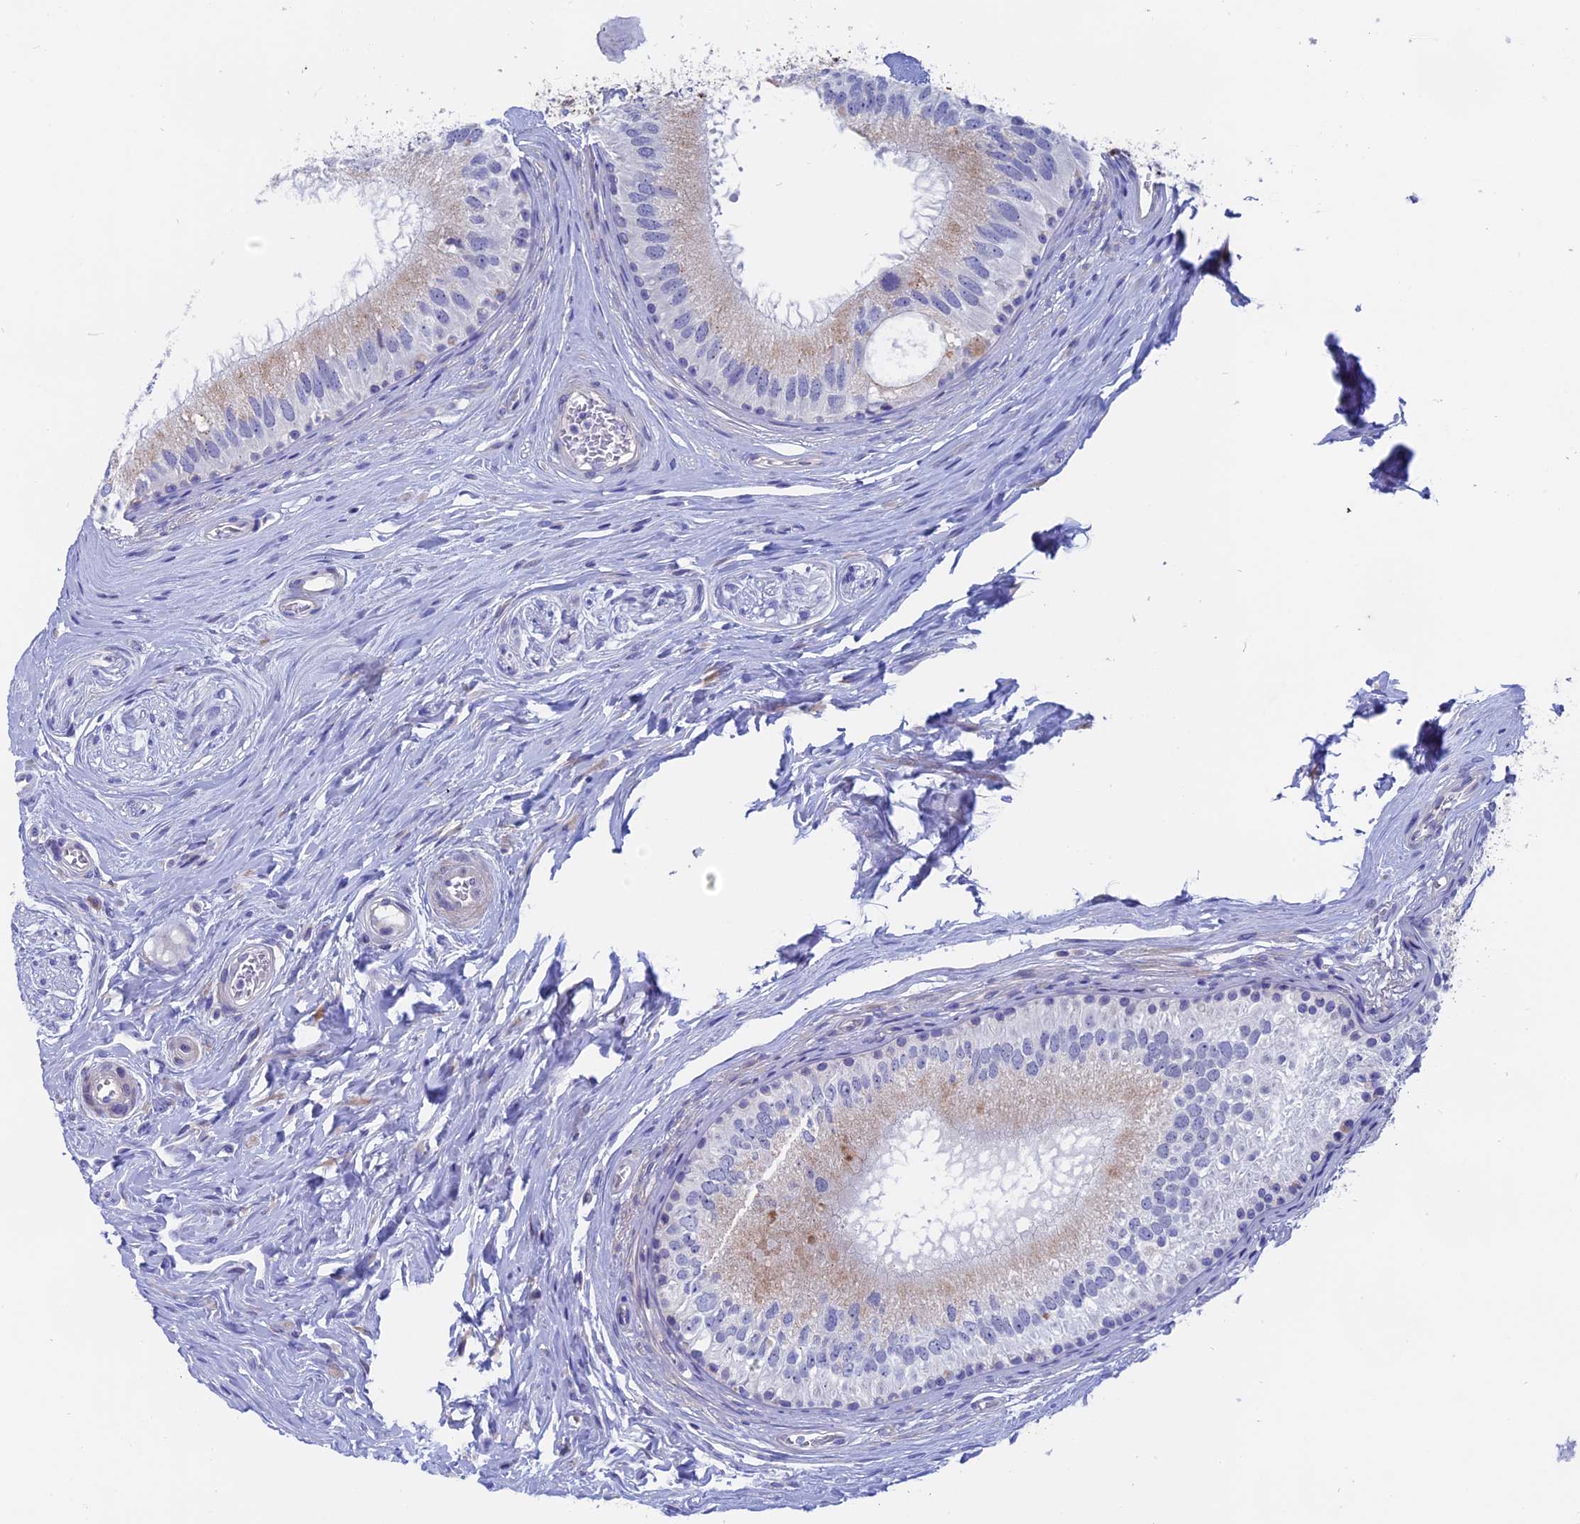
{"staining": {"intensity": "weak", "quantity": "25%-75%", "location": "cytoplasmic/membranous"}, "tissue": "epididymis", "cell_type": "Glandular cells", "image_type": "normal", "snomed": [{"axis": "morphology", "description": "Normal tissue, NOS"}, {"axis": "topography", "description": "Epididymis"}], "caption": "The micrograph demonstrates staining of benign epididymis, revealing weak cytoplasmic/membranous protein expression (brown color) within glandular cells. (DAB IHC with brightfield microscopy, high magnification).", "gene": "GLB1L", "patient": {"sex": "male", "age": 33}}